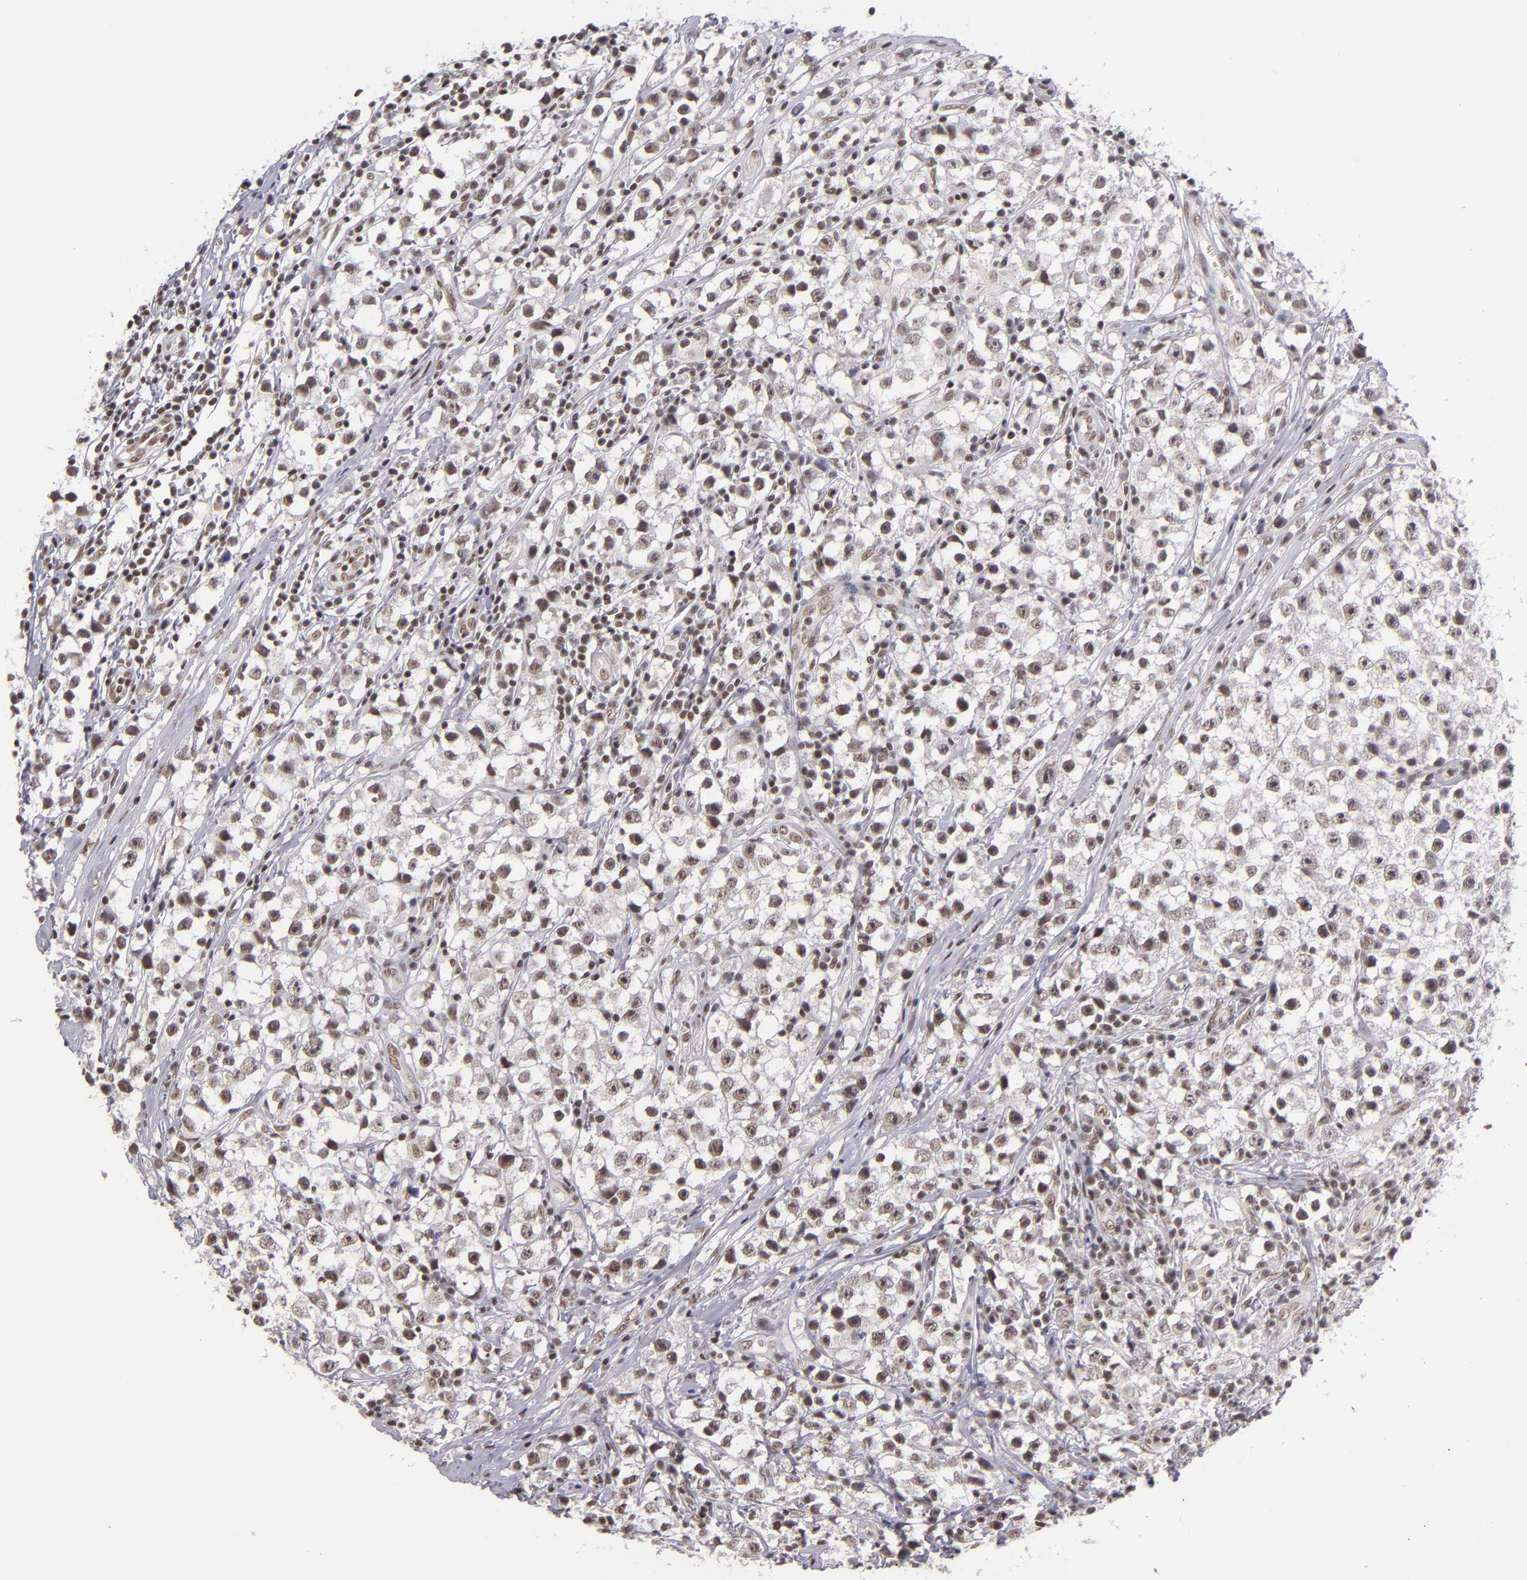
{"staining": {"intensity": "weak", "quantity": "25%-75%", "location": "nuclear"}, "tissue": "testis cancer", "cell_type": "Tumor cells", "image_type": "cancer", "snomed": [{"axis": "morphology", "description": "Seminoma, NOS"}, {"axis": "topography", "description": "Testis"}], "caption": "Testis seminoma tissue reveals weak nuclear positivity in approximately 25%-75% of tumor cells, visualized by immunohistochemistry.", "gene": "ZNF148", "patient": {"sex": "male", "age": 35}}